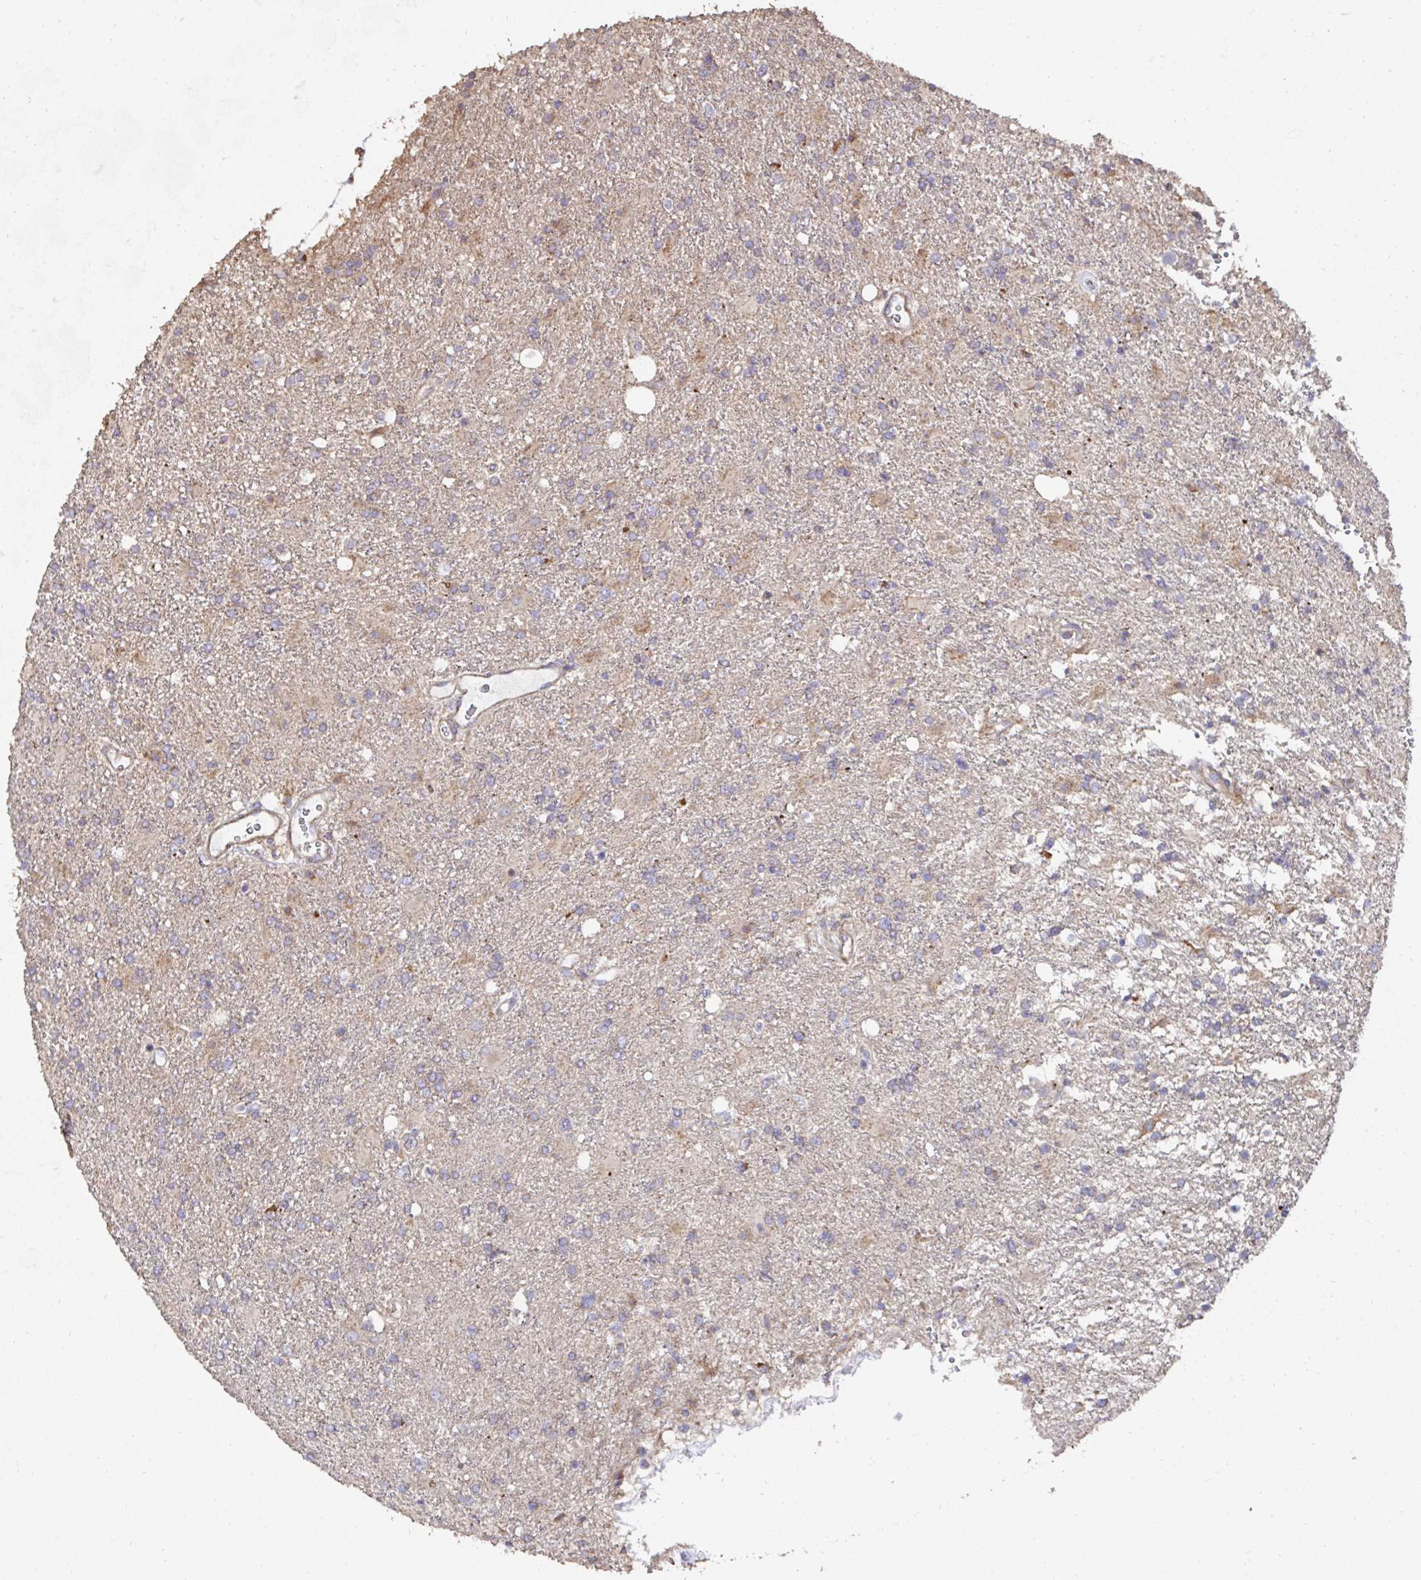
{"staining": {"intensity": "weak", "quantity": "25%-75%", "location": "cytoplasmic/membranous"}, "tissue": "glioma", "cell_type": "Tumor cells", "image_type": "cancer", "snomed": [{"axis": "morphology", "description": "Glioma, malignant, High grade"}, {"axis": "topography", "description": "Brain"}], "caption": "The image demonstrates immunohistochemical staining of glioma. There is weak cytoplasmic/membranous staining is seen in approximately 25%-75% of tumor cells.", "gene": "DZANK1", "patient": {"sex": "male", "age": 56}}